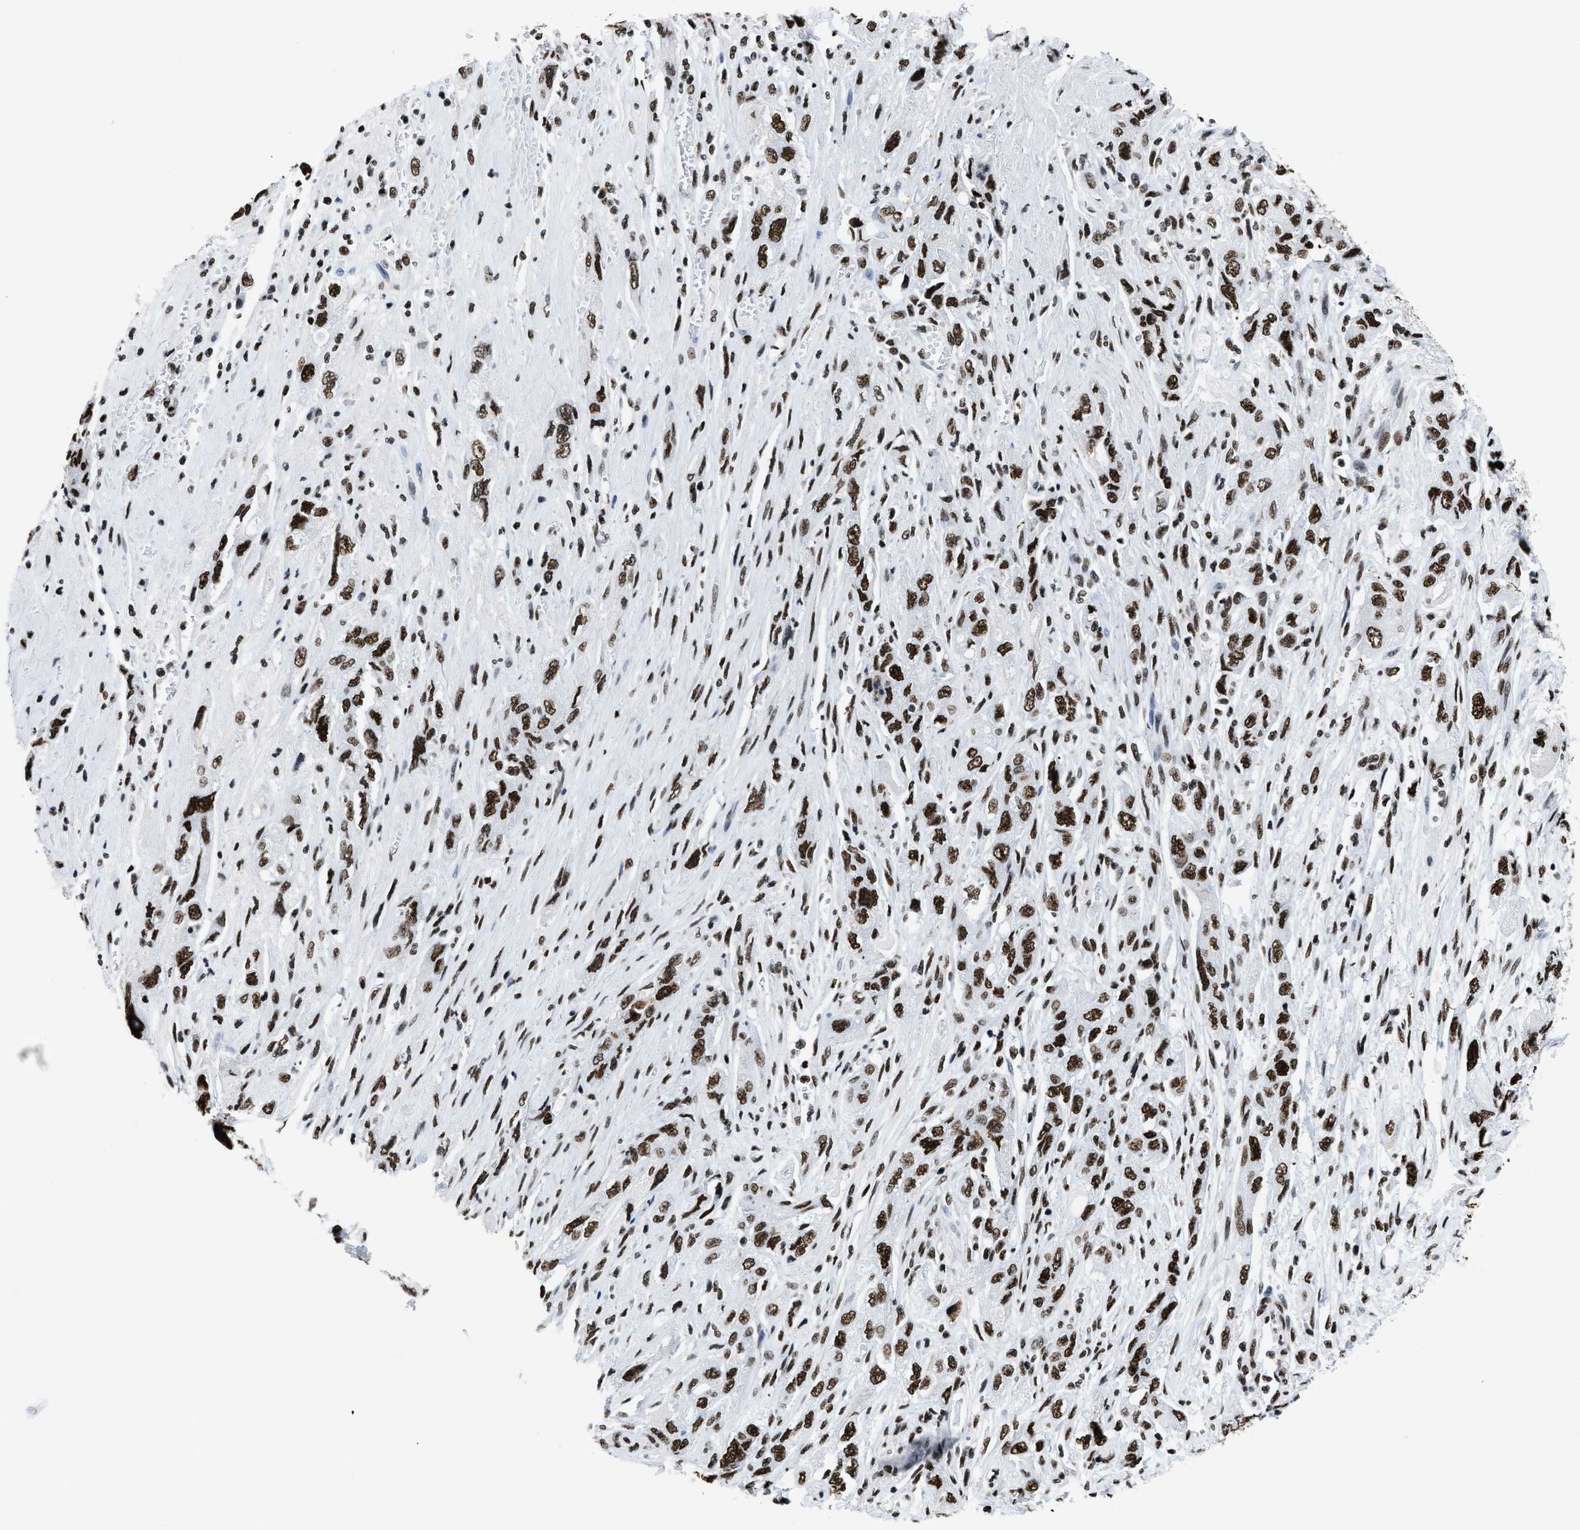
{"staining": {"intensity": "strong", "quantity": ">75%", "location": "nuclear"}, "tissue": "pancreatic cancer", "cell_type": "Tumor cells", "image_type": "cancer", "snomed": [{"axis": "morphology", "description": "Adenocarcinoma, NOS"}, {"axis": "topography", "description": "Pancreas"}], "caption": "A high-resolution photomicrograph shows immunohistochemistry (IHC) staining of adenocarcinoma (pancreatic), which displays strong nuclear positivity in approximately >75% of tumor cells.", "gene": "SMARCC2", "patient": {"sex": "female", "age": 73}}